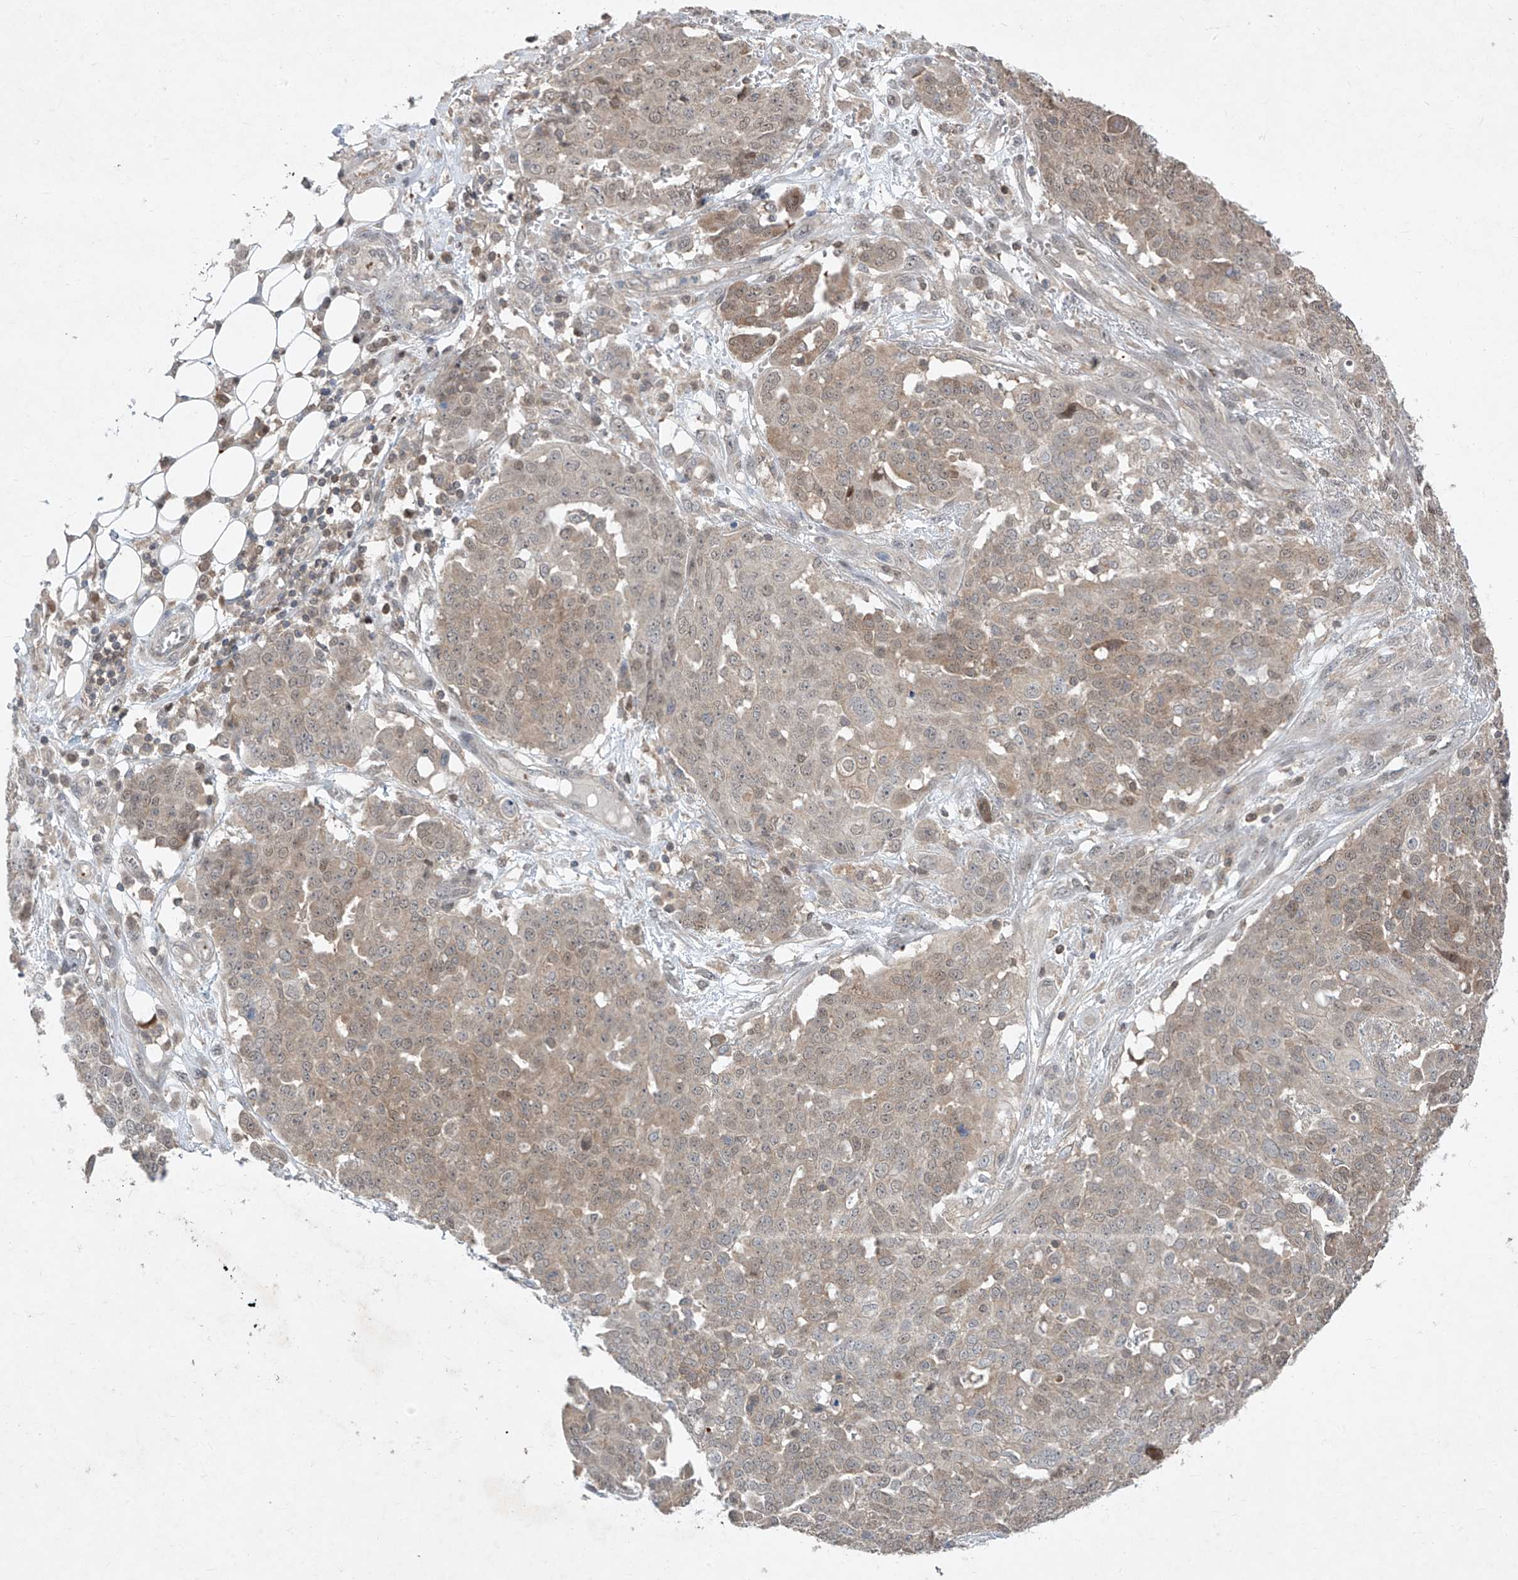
{"staining": {"intensity": "moderate", "quantity": "<25%", "location": "cytoplasmic/membranous,nuclear"}, "tissue": "ovarian cancer", "cell_type": "Tumor cells", "image_type": "cancer", "snomed": [{"axis": "morphology", "description": "Cystadenocarcinoma, serous, NOS"}, {"axis": "topography", "description": "Soft tissue"}, {"axis": "topography", "description": "Ovary"}], "caption": "Immunohistochemistry staining of serous cystadenocarcinoma (ovarian), which reveals low levels of moderate cytoplasmic/membranous and nuclear positivity in about <25% of tumor cells indicating moderate cytoplasmic/membranous and nuclear protein expression. The staining was performed using DAB (brown) for protein detection and nuclei were counterstained in hematoxylin (blue).", "gene": "ZNF358", "patient": {"sex": "female", "age": 57}}